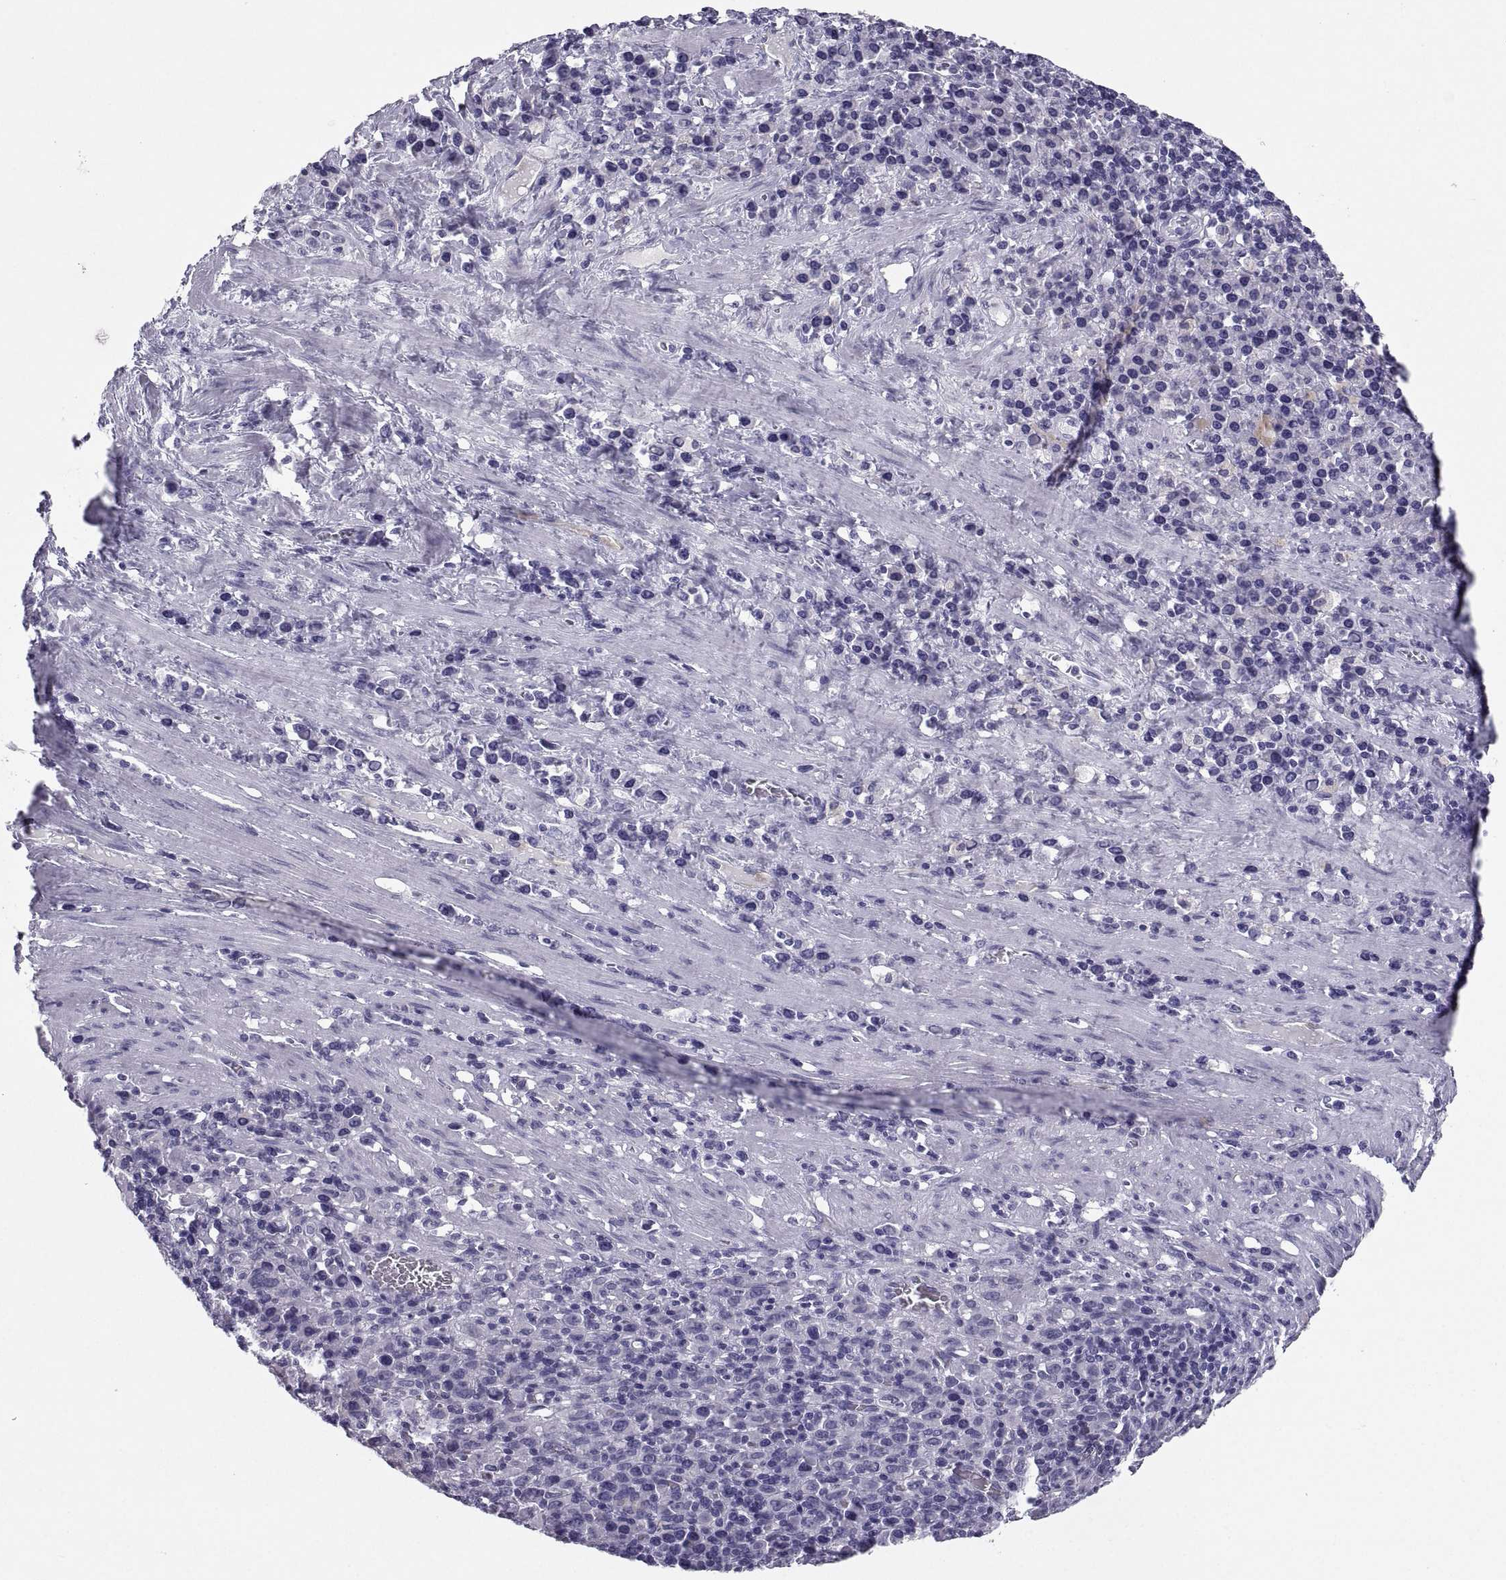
{"staining": {"intensity": "negative", "quantity": "none", "location": "none"}, "tissue": "stomach cancer", "cell_type": "Tumor cells", "image_type": "cancer", "snomed": [{"axis": "morphology", "description": "Adenocarcinoma, NOS"}, {"axis": "topography", "description": "Stomach, upper"}], "caption": "A high-resolution image shows immunohistochemistry (IHC) staining of adenocarcinoma (stomach), which shows no significant positivity in tumor cells.", "gene": "PCSK1N", "patient": {"sex": "male", "age": 75}}